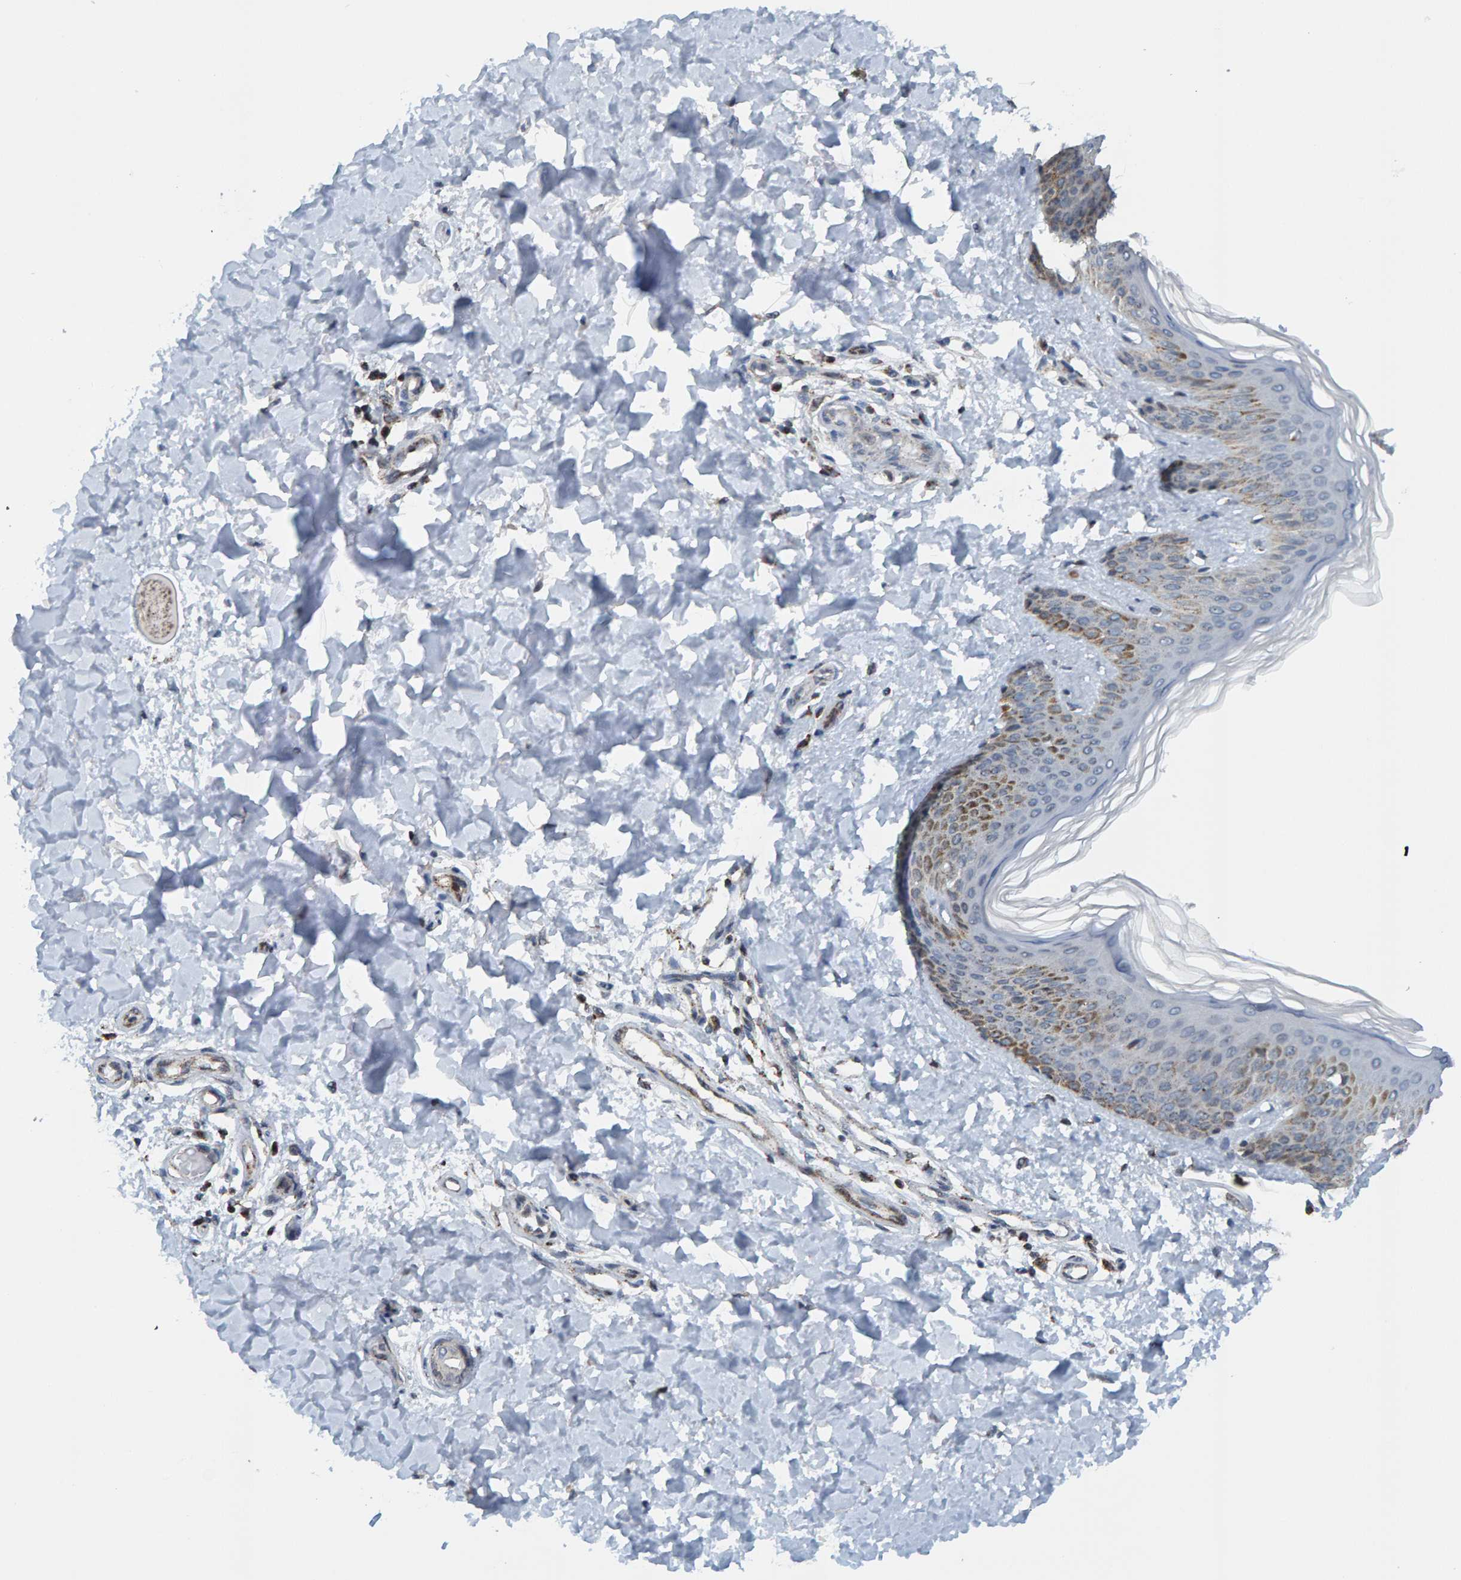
{"staining": {"intensity": "negative", "quantity": "none", "location": "none"}, "tissue": "skin", "cell_type": "Fibroblasts", "image_type": "normal", "snomed": [{"axis": "morphology", "description": "Normal tissue, NOS"}, {"axis": "morphology", "description": "Neoplasm, benign, NOS"}, {"axis": "topography", "description": "Skin"}, {"axis": "topography", "description": "Soft tissue"}], "caption": "A high-resolution image shows immunohistochemistry staining of unremarkable skin, which exhibits no significant positivity in fibroblasts. (DAB immunohistochemistry (IHC) visualized using brightfield microscopy, high magnification).", "gene": "ZNF48", "patient": {"sex": "male", "age": 26}}